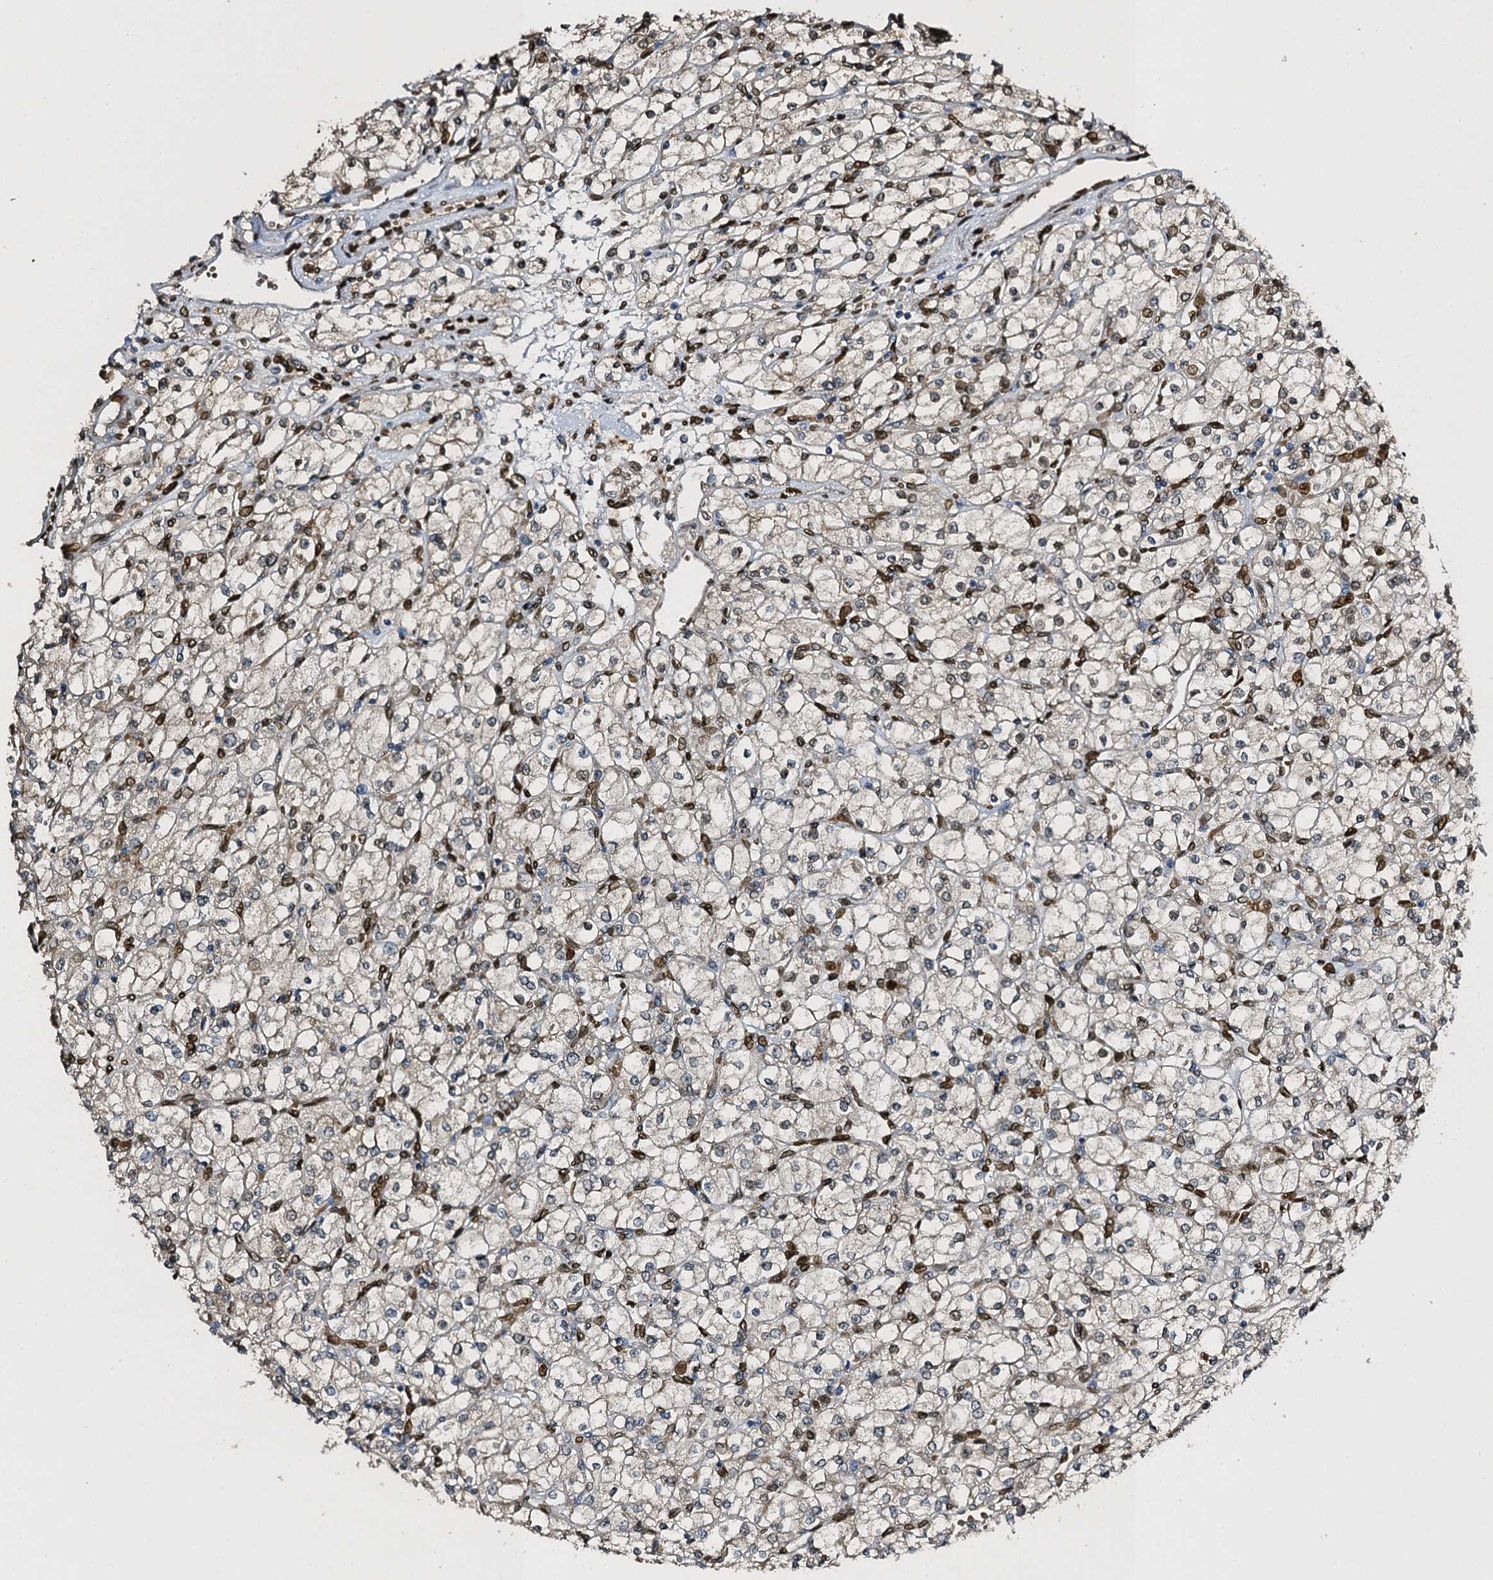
{"staining": {"intensity": "moderate", "quantity": "<25%", "location": "nuclear"}, "tissue": "renal cancer", "cell_type": "Tumor cells", "image_type": "cancer", "snomed": [{"axis": "morphology", "description": "Adenocarcinoma, NOS"}, {"axis": "topography", "description": "Kidney"}], "caption": "Adenocarcinoma (renal) was stained to show a protein in brown. There is low levels of moderate nuclear positivity in about <25% of tumor cells.", "gene": "SLC11A2", "patient": {"sex": "male", "age": 80}}